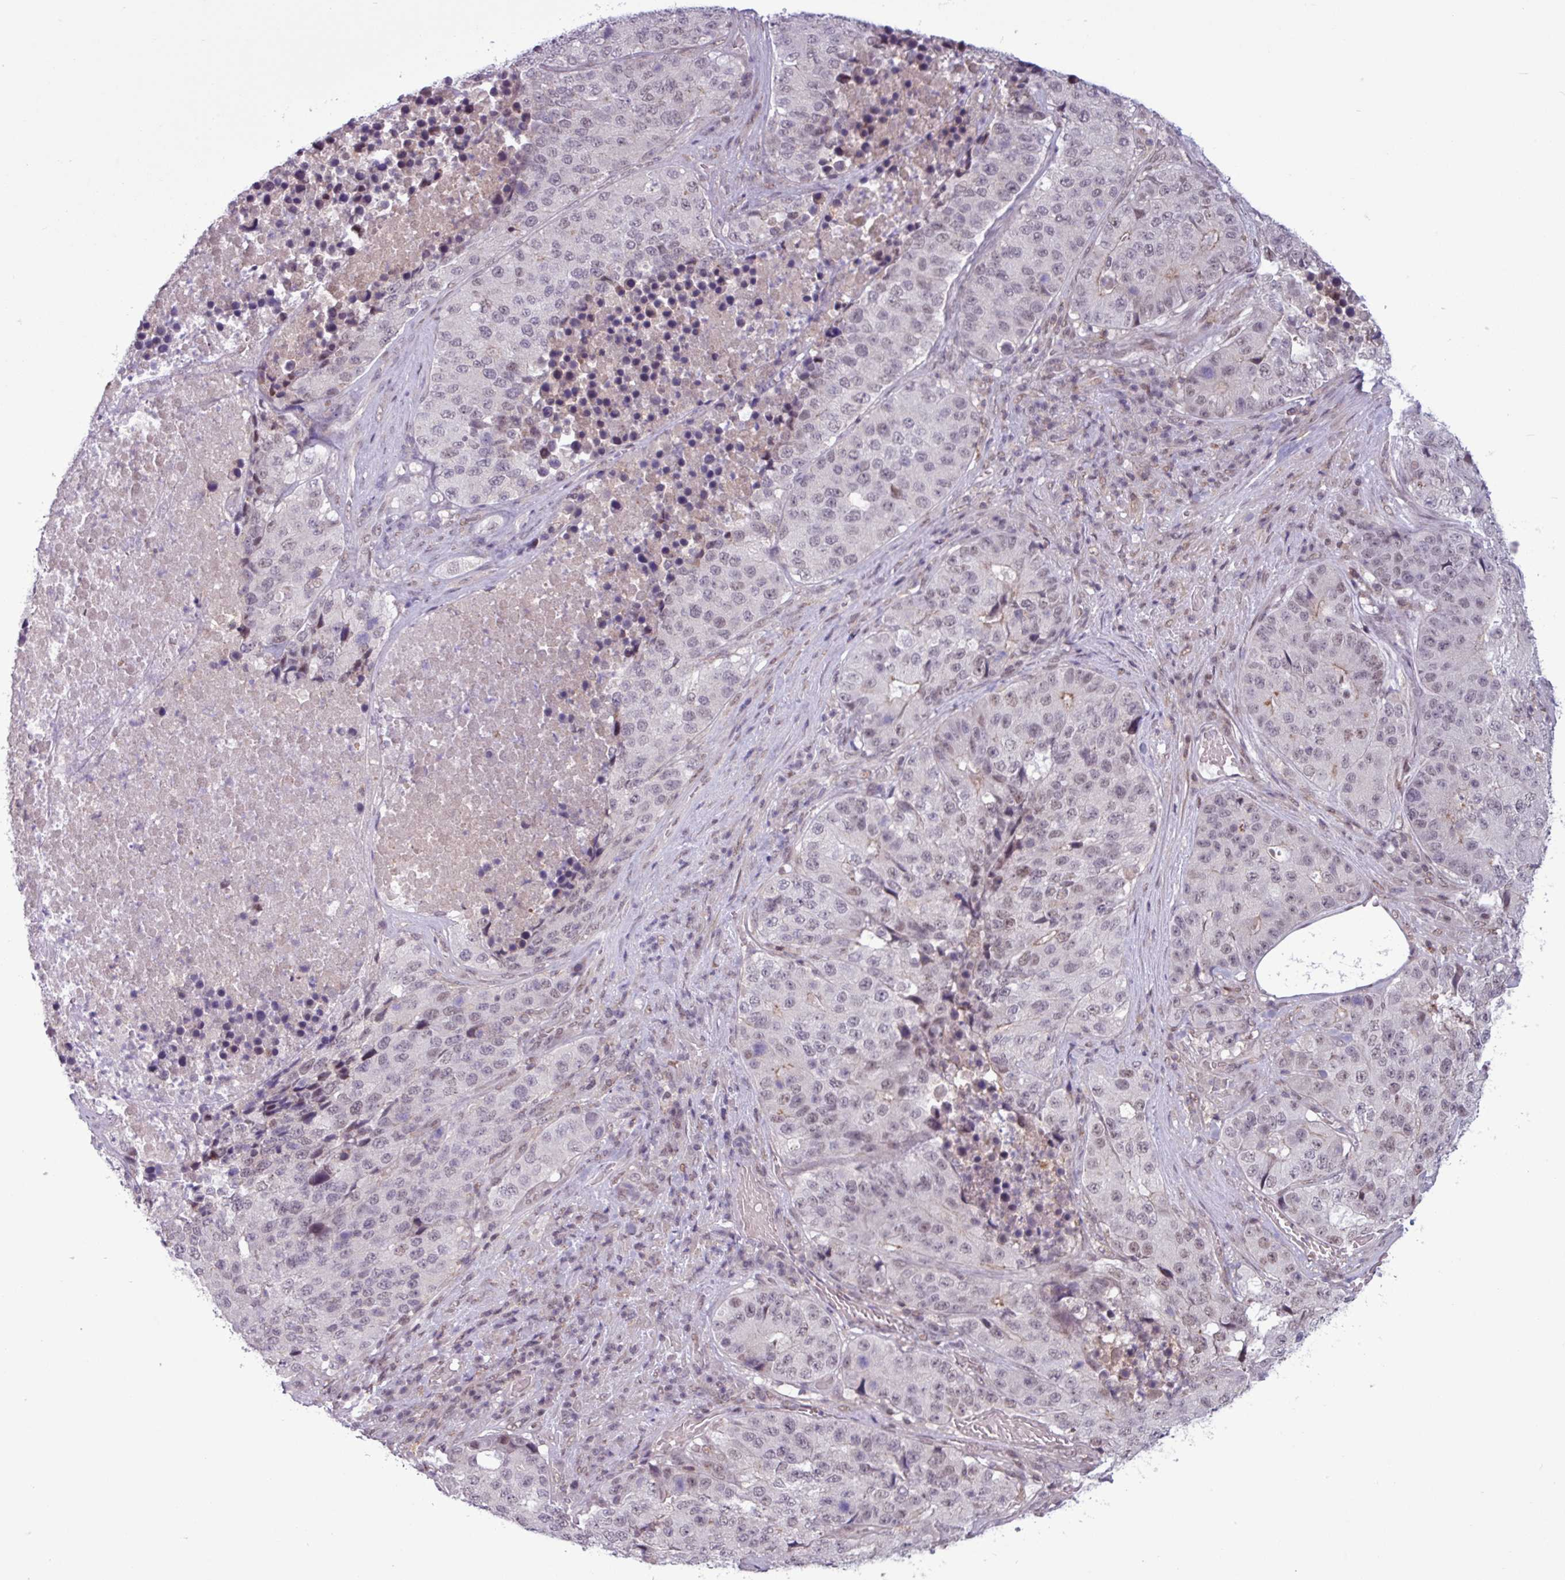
{"staining": {"intensity": "weak", "quantity": "<25%", "location": "nuclear"}, "tissue": "stomach cancer", "cell_type": "Tumor cells", "image_type": "cancer", "snomed": [{"axis": "morphology", "description": "Adenocarcinoma, NOS"}, {"axis": "topography", "description": "Stomach"}], "caption": "Tumor cells show no significant protein staining in stomach cancer (adenocarcinoma). (DAB (3,3'-diaminobenzidine) immunohistochemistry, high magnification).", "gene": "NOTCH2", "patient": {"sex": "male", "age": 71}}